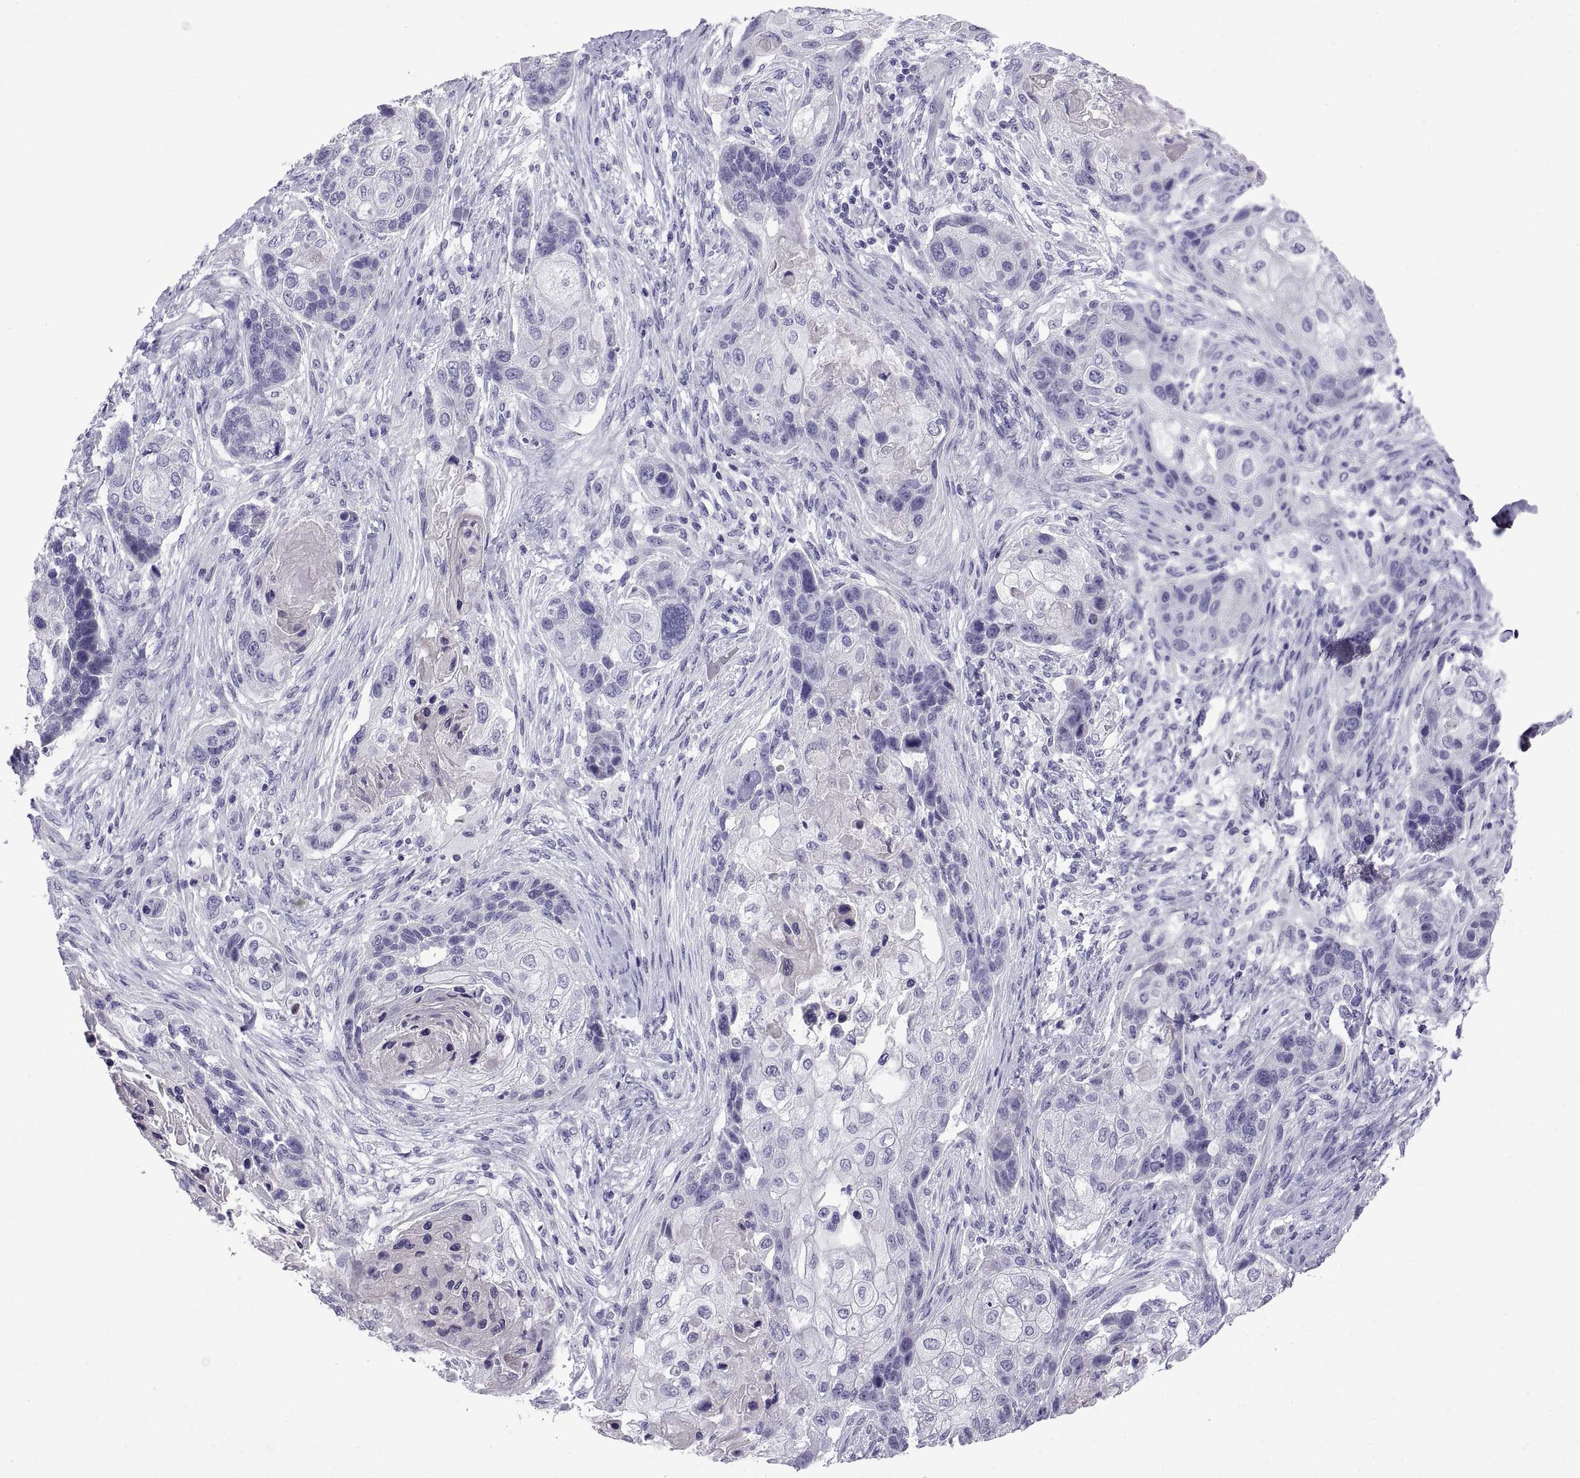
{"staining": {"intensity": "negative", "quantity": "none", "location": "none"}, "tissue": "lung cancer", "cell_type": "Tumor cells", "image_type": "cancer", "snomed": [{"axis": "morphology", "description": "Squamous cell carcinoma, NOS"}, {"axis": "topography", "description": "Lung"}], "caption": "A micrograph of lung cancer (squamous cell carcinoma) stained for a protein reveals no brown staining in tumor cells.", "gene": "SPDYE1", "patient": {"sex": "male", "age": 69}}